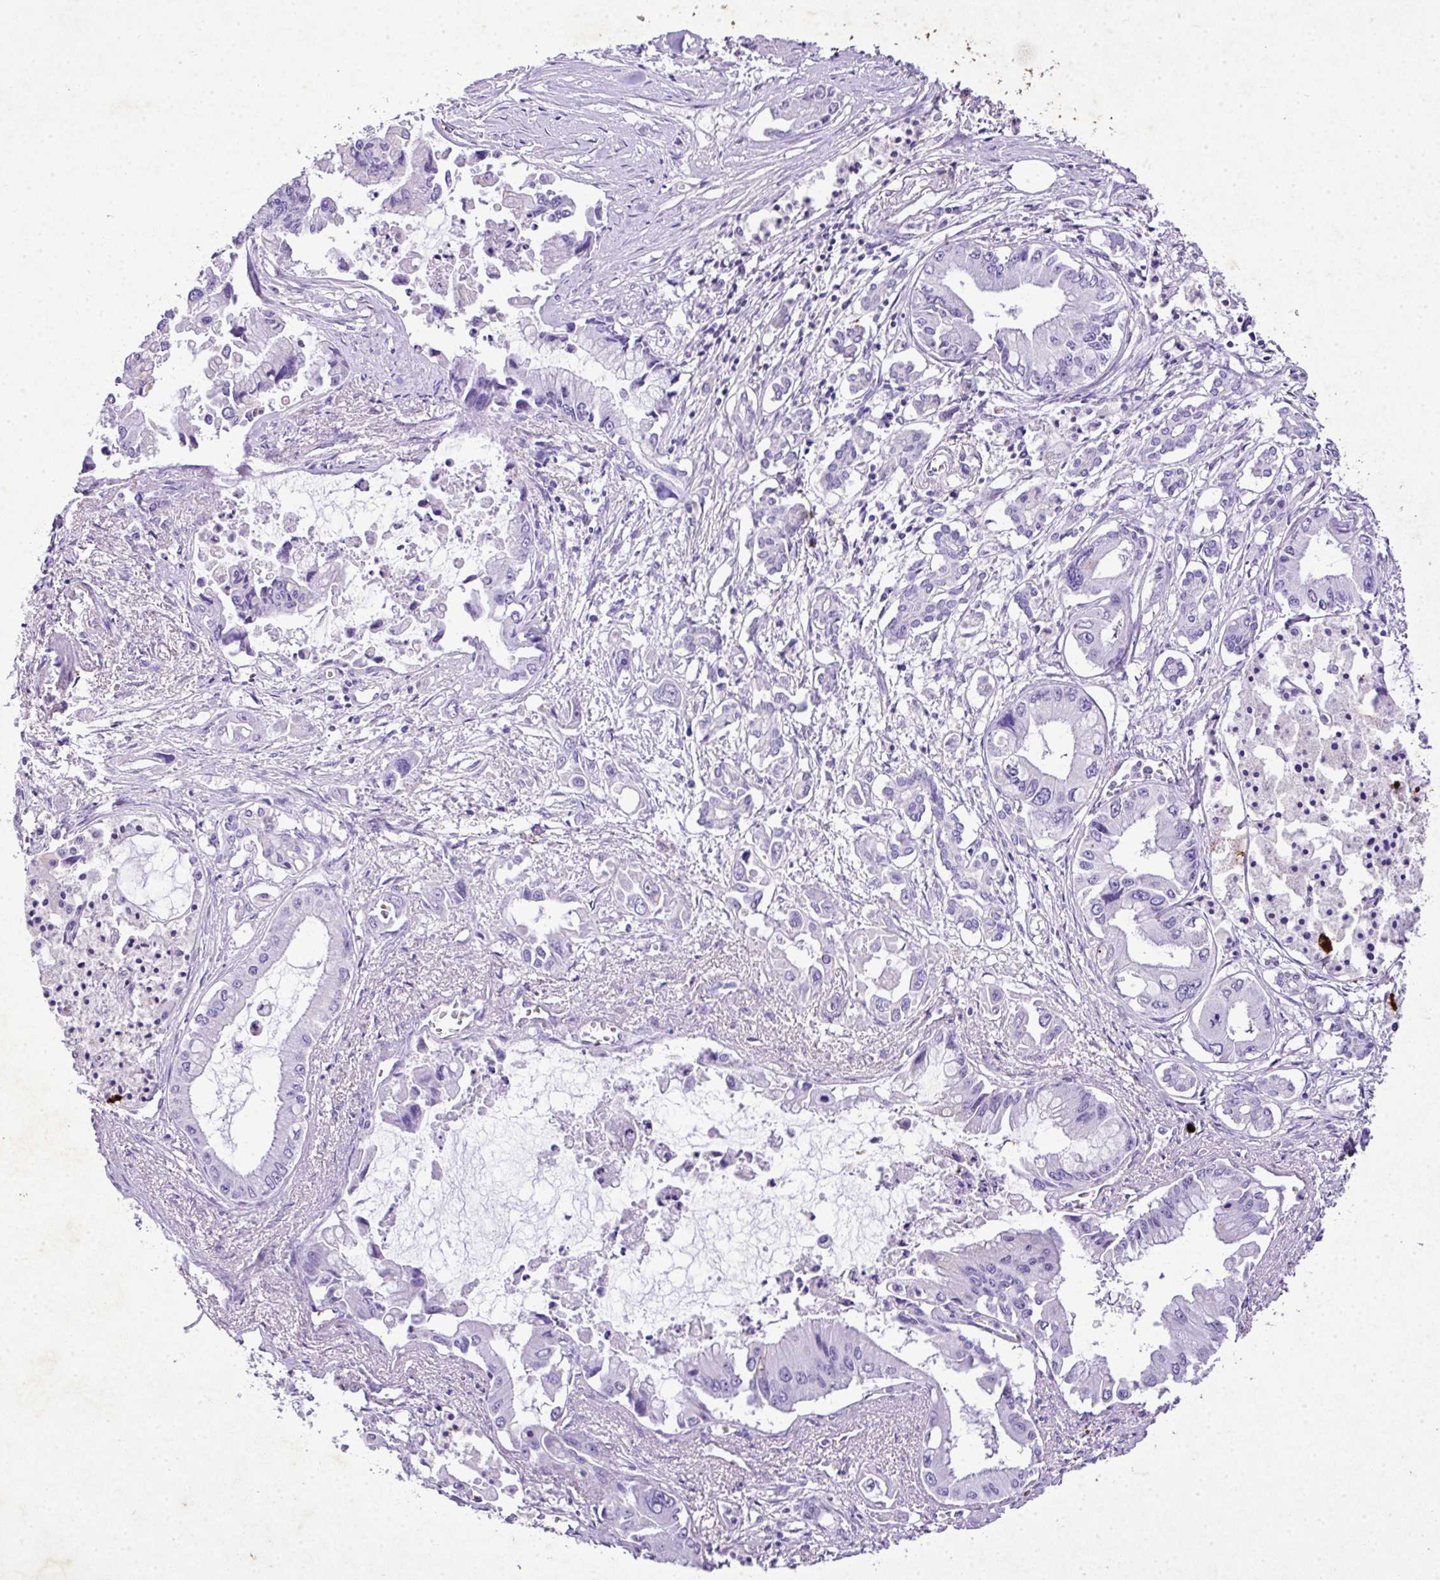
{"staining": {"intensity": "negative", "quantity": "none", "location": "none"}, "tissue": "pancreatic cancer", "cell_type": "Tumor cells", "image_type": "cancer", "snomed": [{"axis": "morphology", "description": "Adenocarcinoma, NOS"}, {"axis": "topography", "description": "Pancreas"}], "caption": "The photomicrograph exhibits no significant expression in tumor cells of pancreatic adenocarcinoma. Nuclei are stained in blue.", "gene": "KCNJ11", "patient": {"sex": "male", "age": 84}}